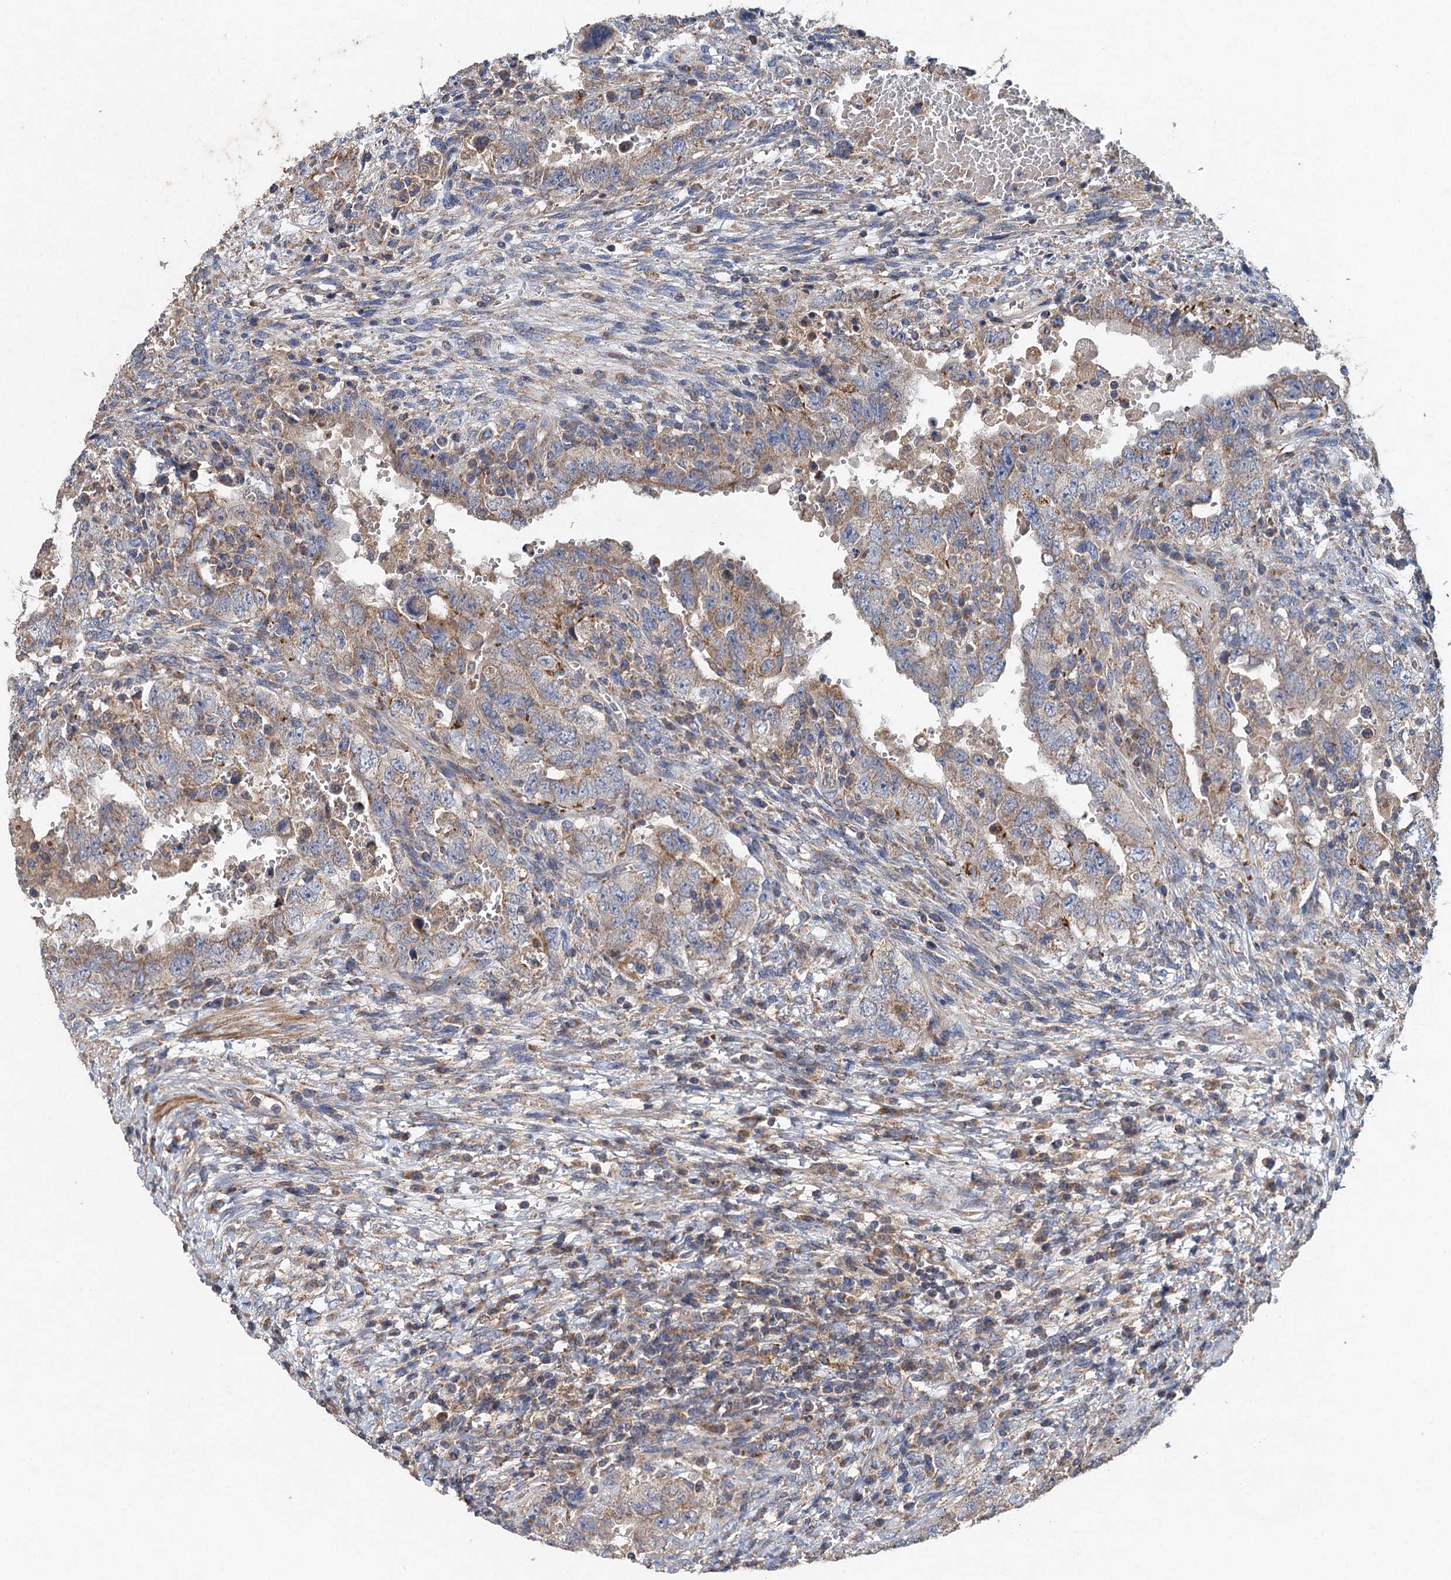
{"staining": {"intensity": "weak", "quantity": "25%-75%", "location": "cytoplasmic/membranous"}, "tissue": "testis cancer", "cell_type": "Tumor cells", "image_type": "cancer", "snomed": [{"axis": "morphology", "description": "Carcinoma, Embryonal, NOS"}, {"axis": "topography", "description": "Testis"}], "caption": "Protein analysis of testis cancer tissue reveals weak cytoplasmic/membranous staining in approximately 25%-75% of tumor cells.", "gene": "BCS1L", "patient": {"sex": "male", "age": 26}}